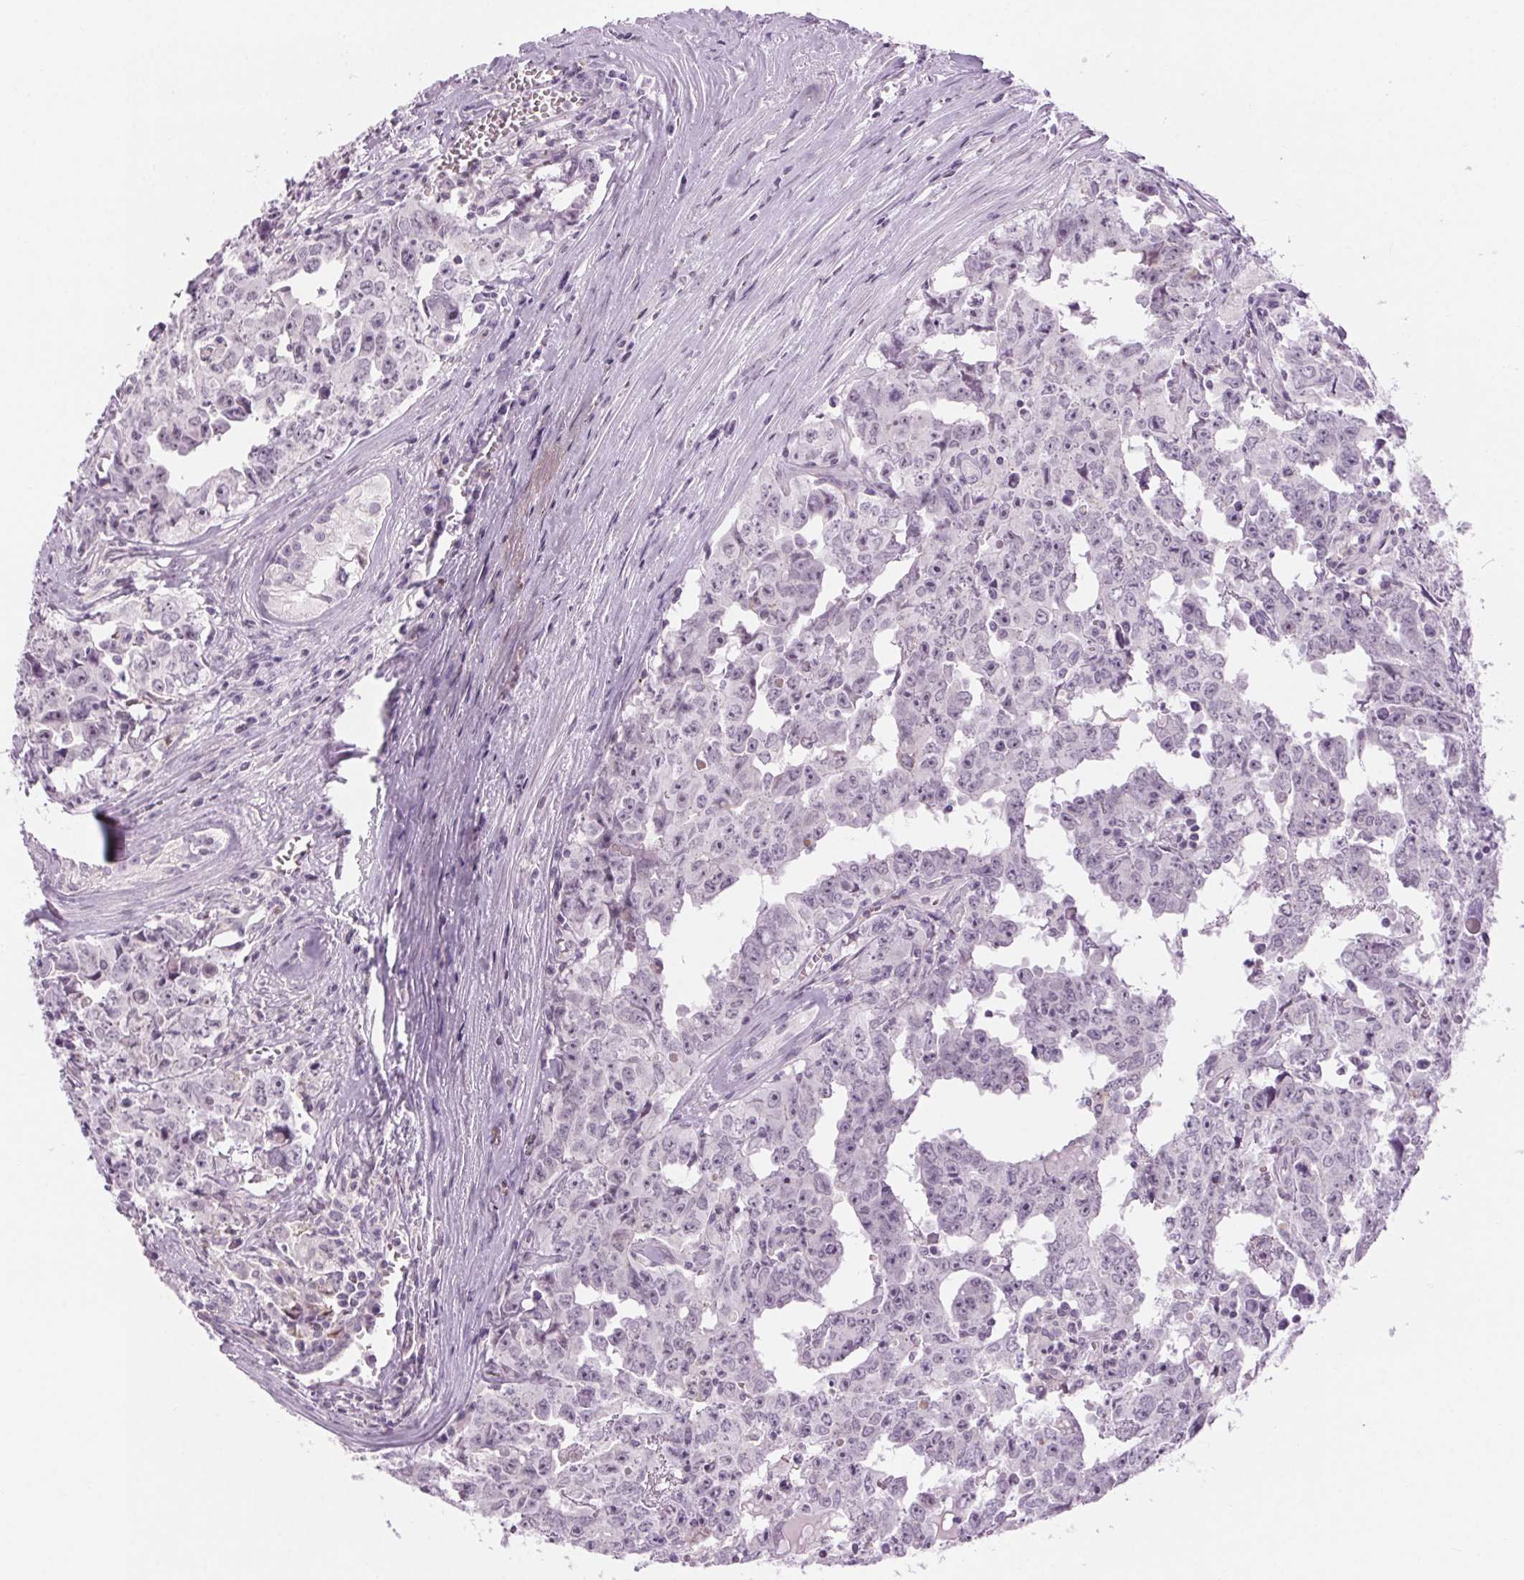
{"staining": {"intensity": "negative", "quantity": "none", "location": "none"}, "tissue": "testis cancer", "cell_type": "Tumor cells", "image_type": "cancer", "snomed": [{"axis": "morphology", "description": "Carcinoma, Embryonal, NOS"}, {"axis": "topography", "description": "Testis"}], "caption": "Human embryonal carcinoma (testis) stained for a protein using IHC displays no expression in tumor cells.", "gene": "SLC6A19", "patient": {"sex": "male", "age": 22}}